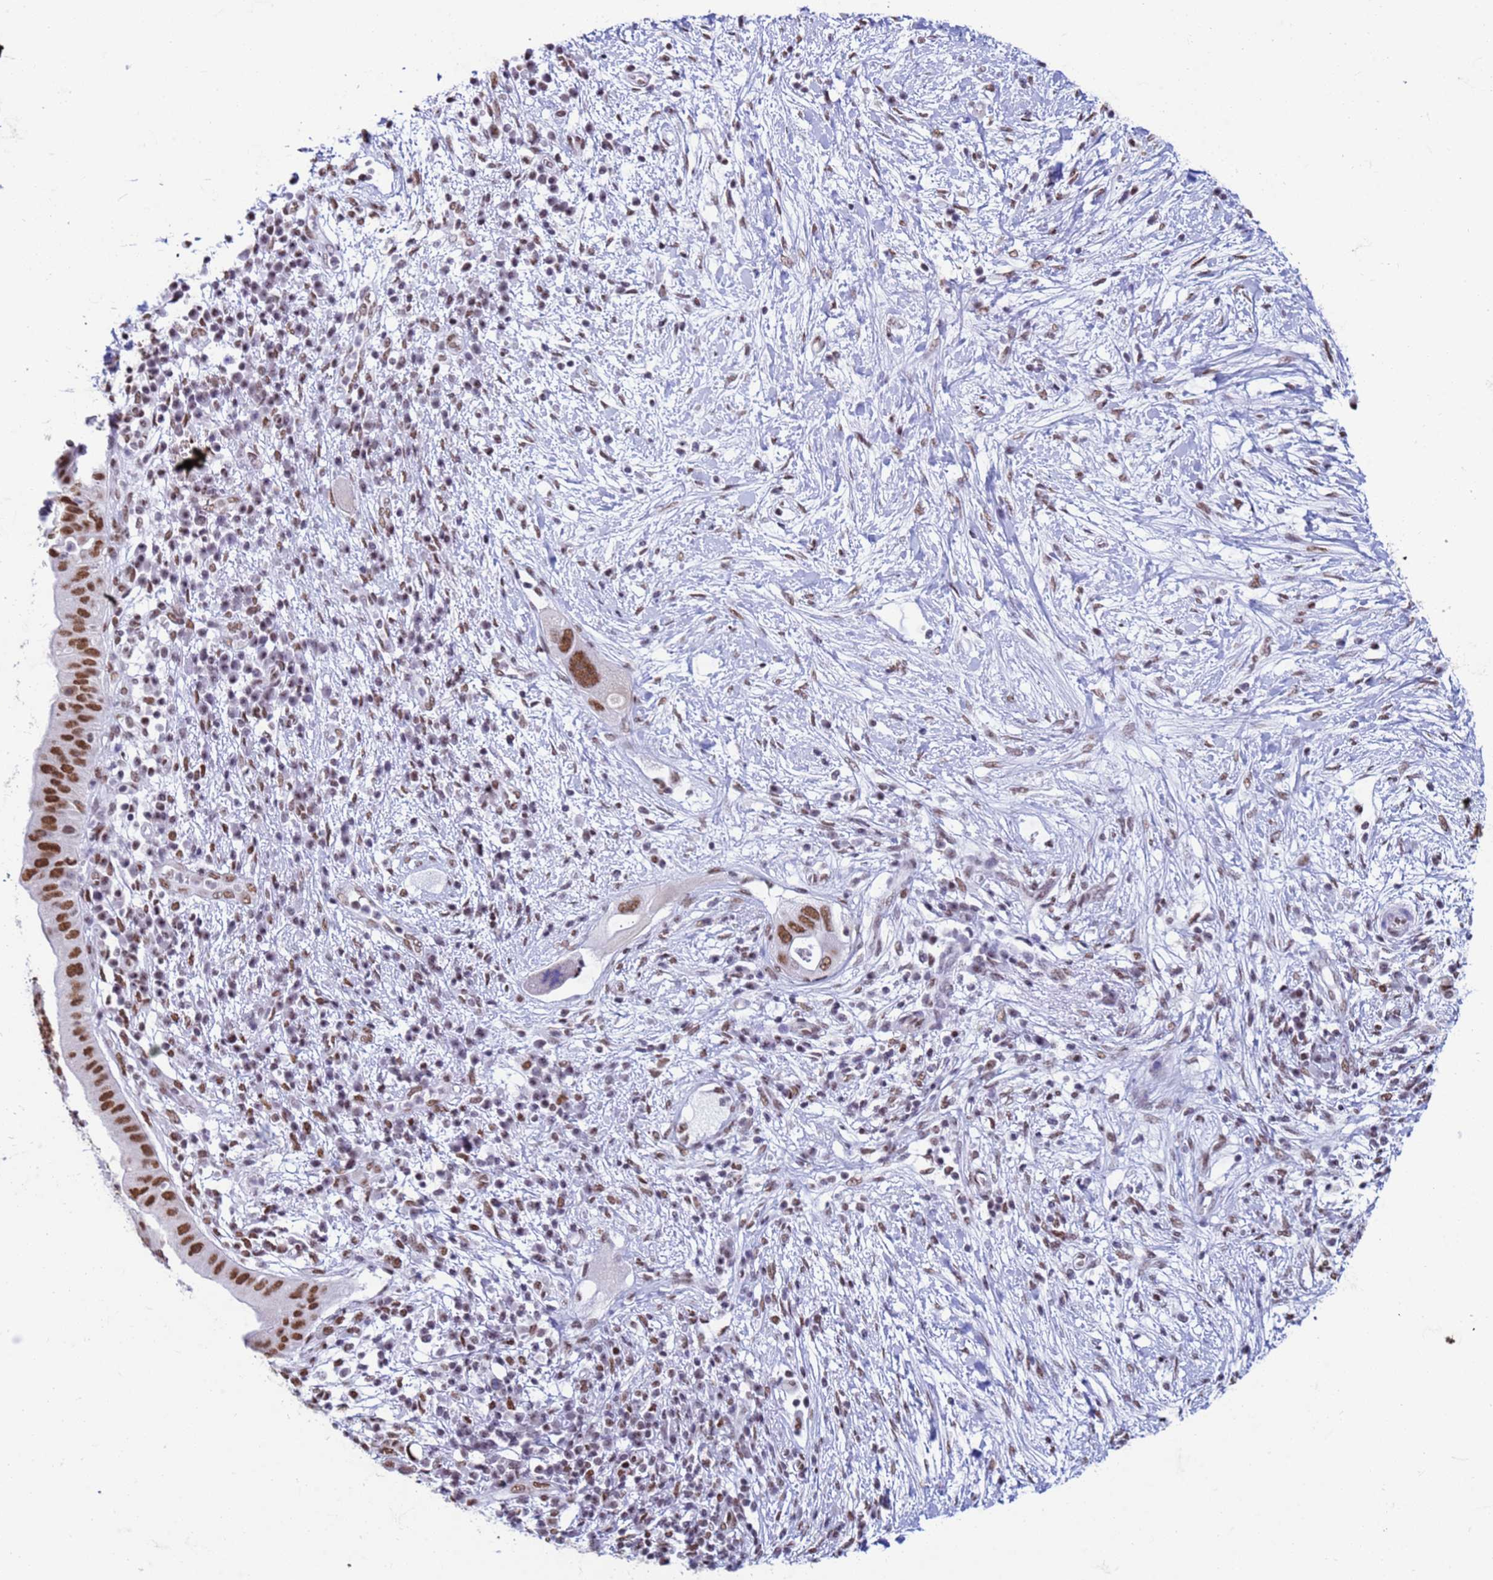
{"staining": {"intensity": "strong", "quantity": ">75%", "location": "nuclear"}, "tissue": "pancreatic cancer", "cell_type": "Tumor cells", "image_type": "cancer", "snomed": [{"axis": "morphology", "description": "Adenocarcinoma, NOS"}, {"axis": "topography", "description": "Pancreas"}], "caption": "Immunohistochemical staining of pancreatic cancer shows high levels of strong nuclear staining in approximately >75% of tumor cells. The protein of interest is shown in brown color, while the nuclei are stained blue.", "gene": "FAM170B", "patient": {"sex": "male", "age": 68}}